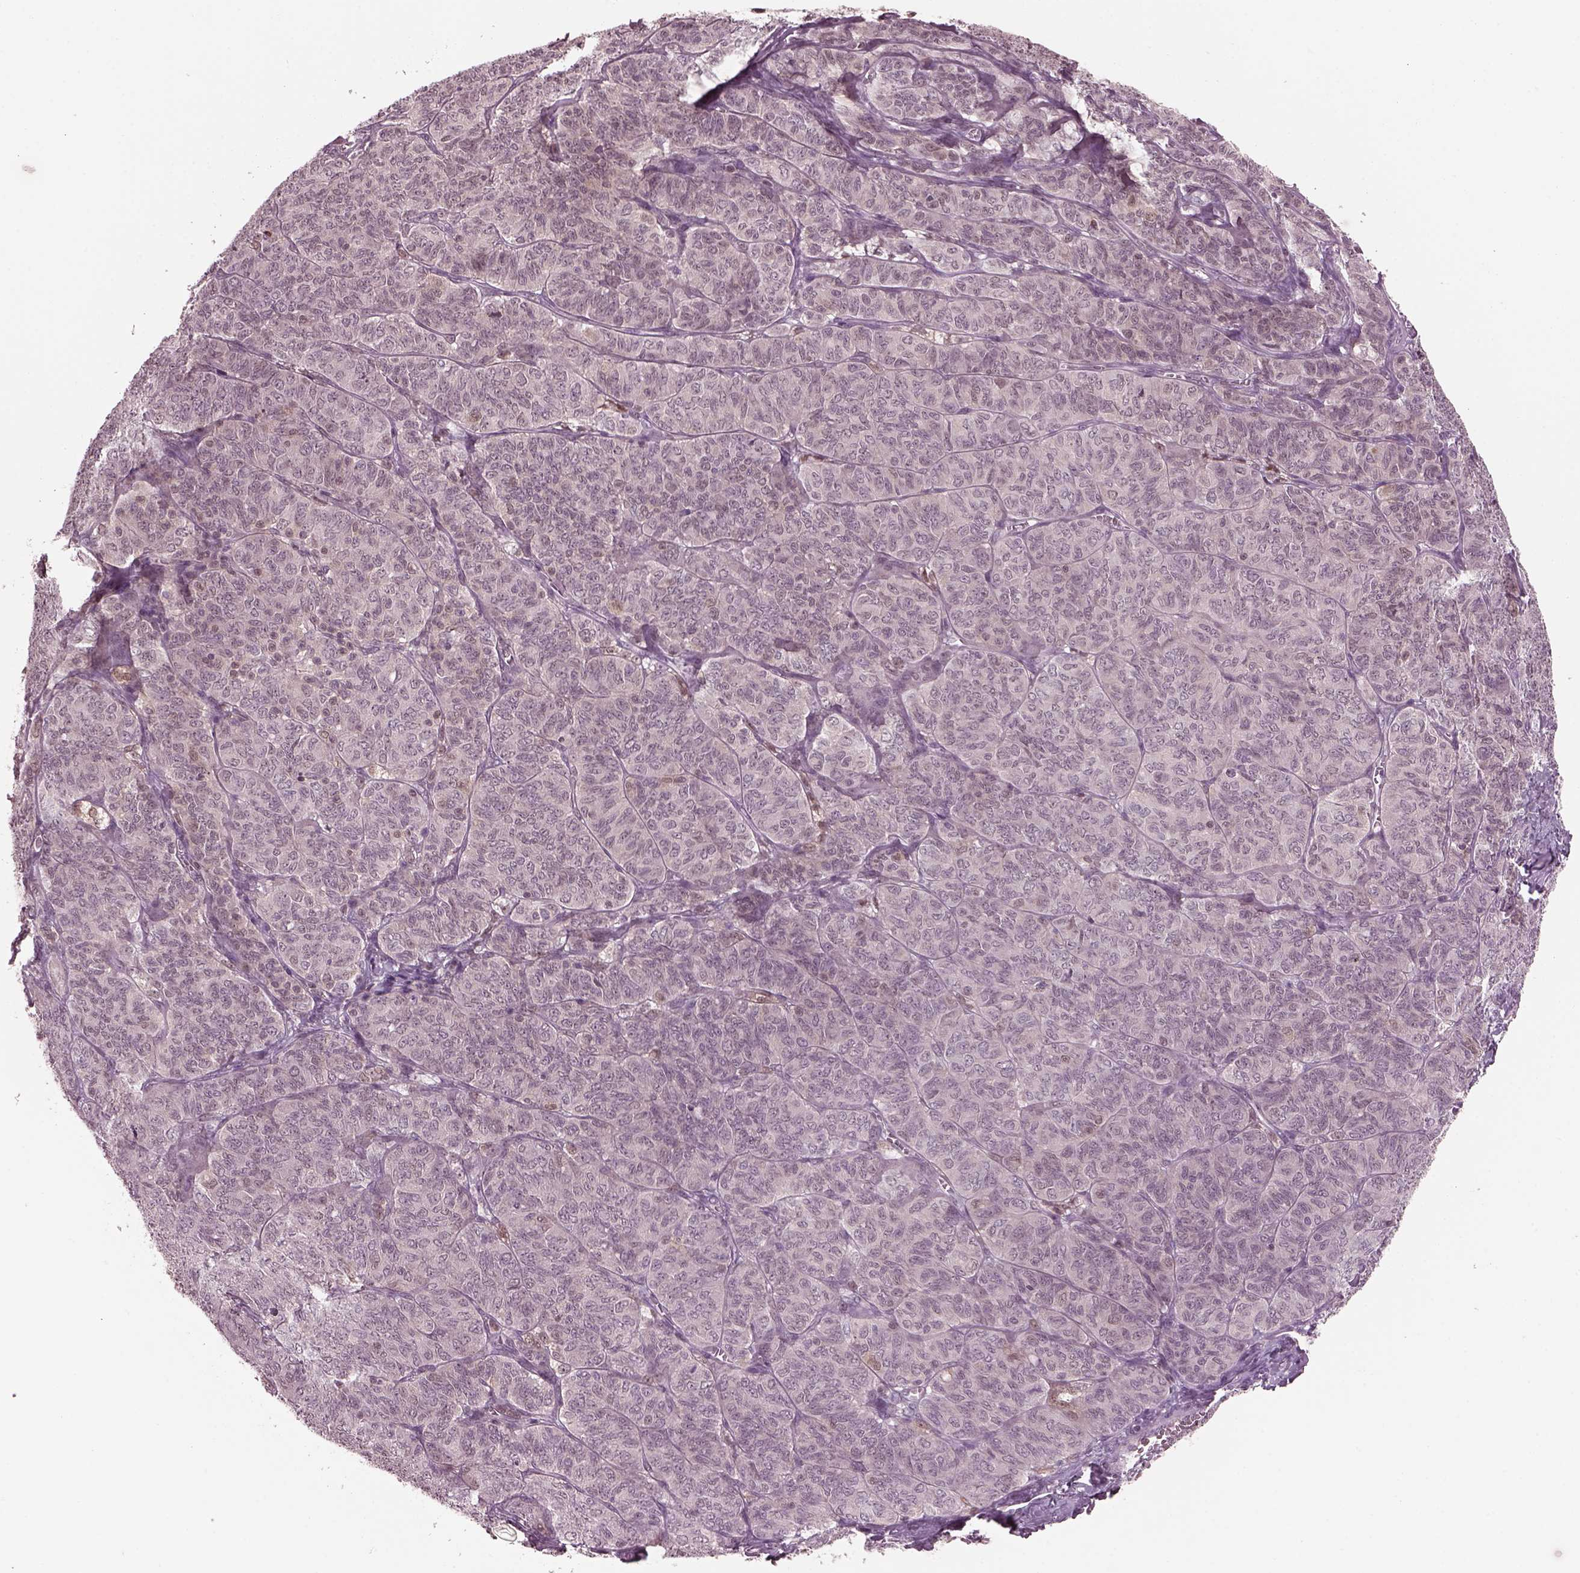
{"staining": {"intensity": "negative", "quantity": "none", "location": "none"}, "tissue": "ovarian cancer", "cell_type": "Tumor cells", "image_type": "cancer", "snomed": [{"axis": "morphology", "description": "Carcinoma, endometroid"}, {"axis": "topography", "description": "Ovary"}], "caption": "This is a photomicrograph of immunohistochemistry (IHC) staining of ovarian endometroid carcinoma, which shows no positivity in tumor cells.", "gene": "SRI", "patient": {"sex": "female", "age": 80}}